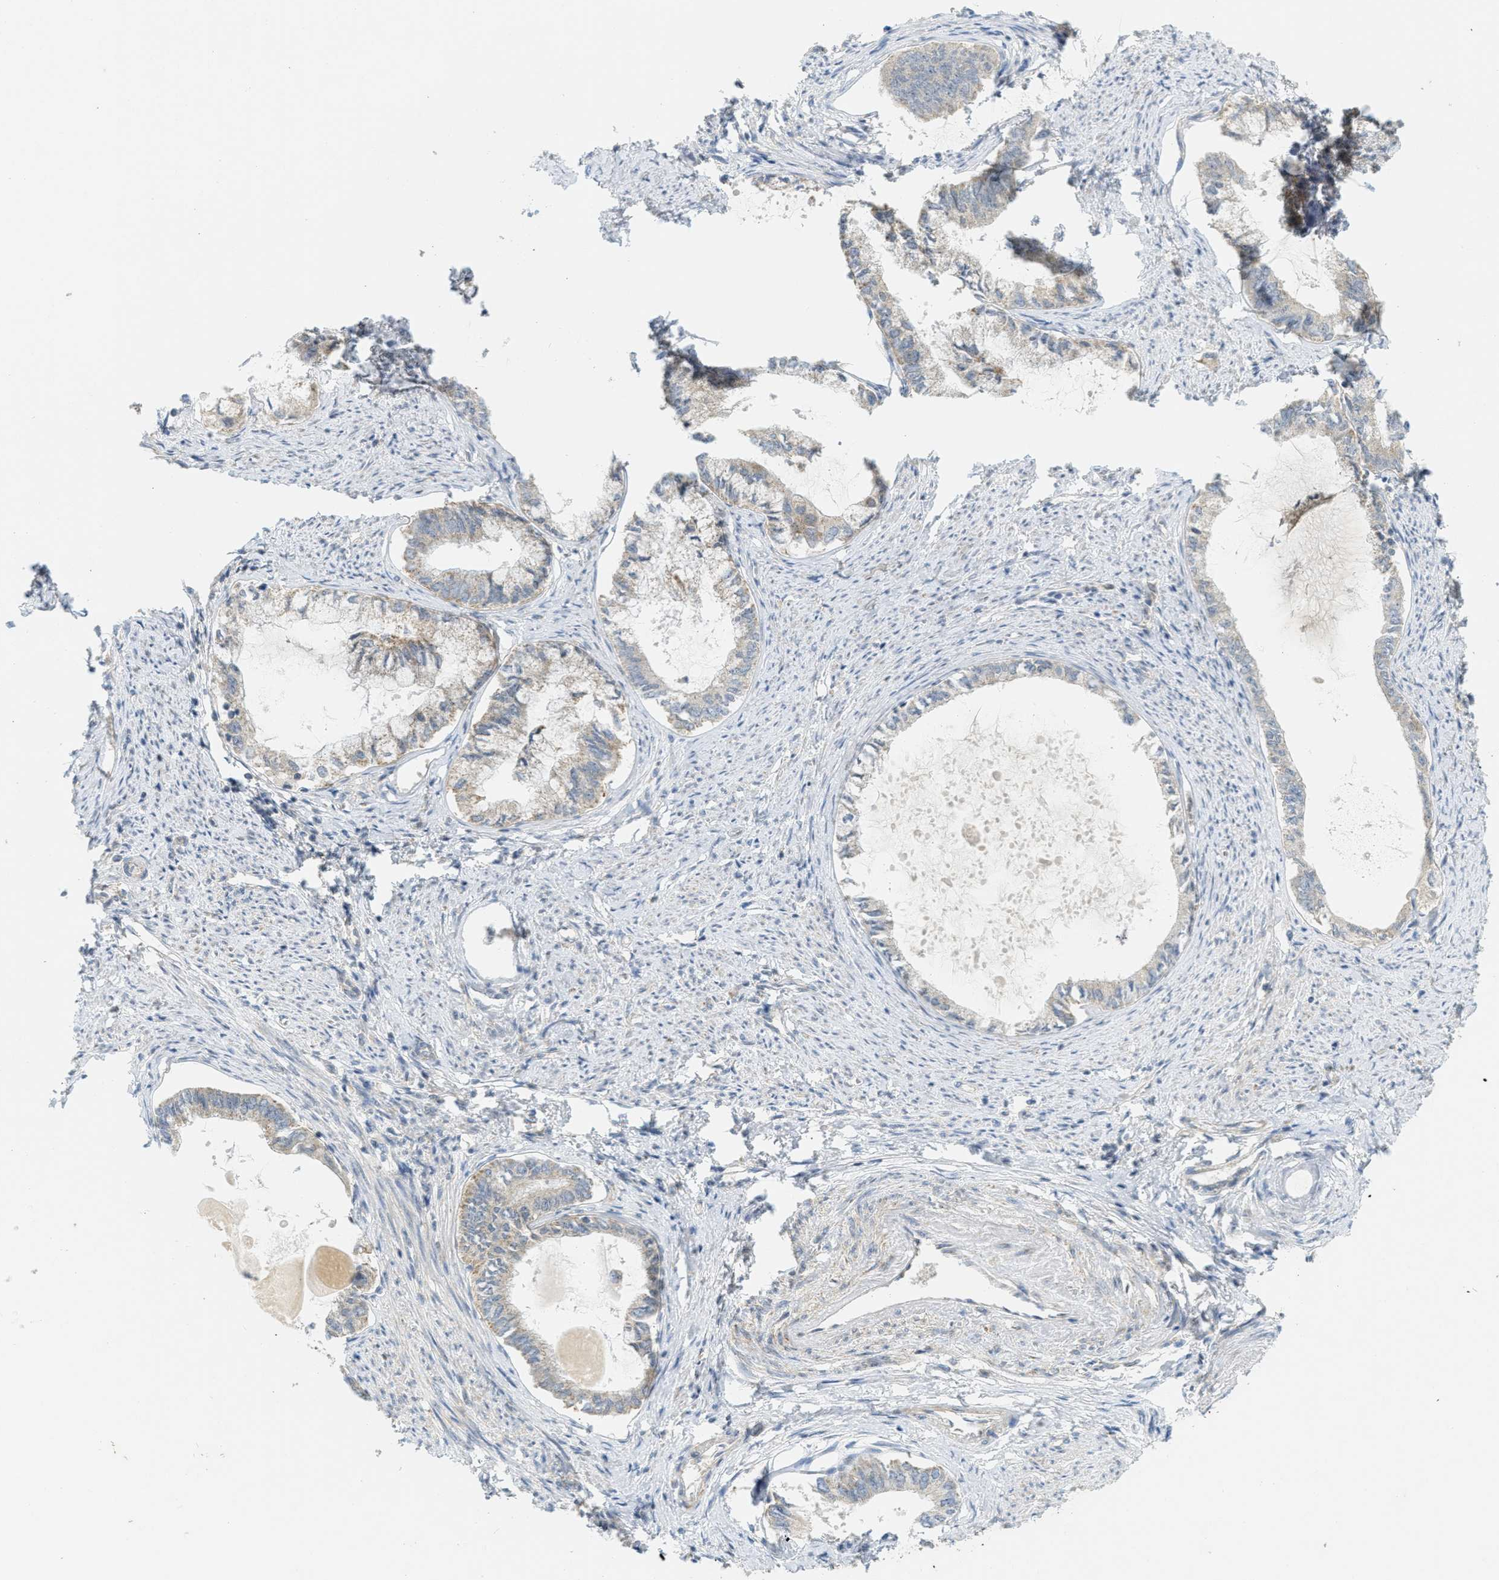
{"staining": {"intensity": "weak", "quantity": "<25%", "location": "cytoplasmic/membranous"}, "tissue": "endometrial cancer", "cell_type": "Tumor cells", "image_type": "cancer", "snomed": [{"axis": "morphology", "description": "Adenocarcinoma, NOS"}, {"axis": "topography", "description": "Endometrium"}], "caption": "Tumor cells show no significant protein staining in endometrial cancer.", "gene": "PROC", "patient": {"sex": "female", "age": 86}}